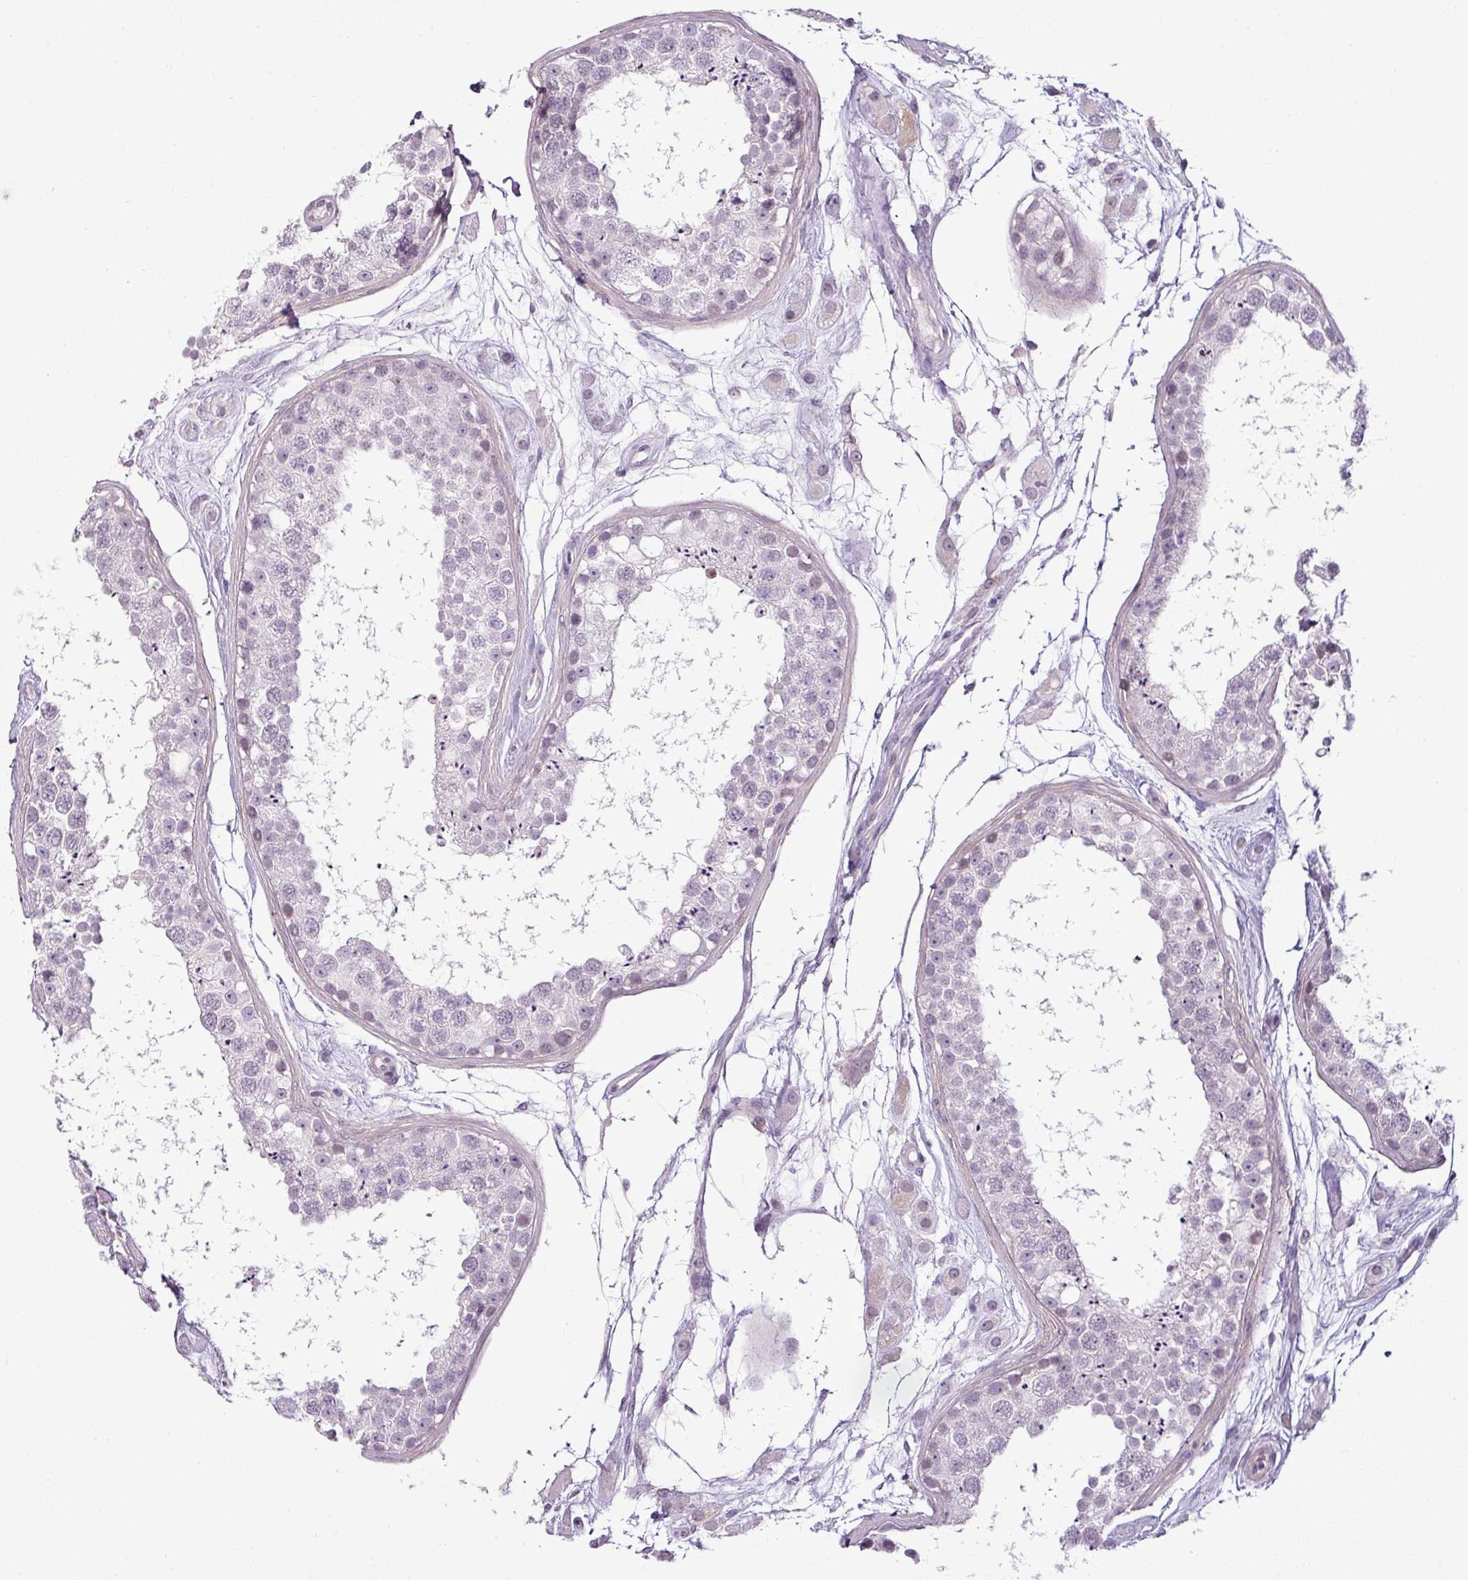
{"staining": {"intensity": "negative", "quantity": "none", "location": "none"}, "tissue": "testis", "cell_type": "Cells in seminiferous ducts", "image_type": "normal", "snomed": [{"axis": "morphology", "description": "Normal tissue, NOS"}, {"axis": "topography", "description": "Testis"}], "caption": "Immunohistochemical staining of unremarkable human testis reveals no significant positivity in cells in seminiferous ducts.", "gene": "OR52D1", "patient": {"sex": "male", "age": 25}}